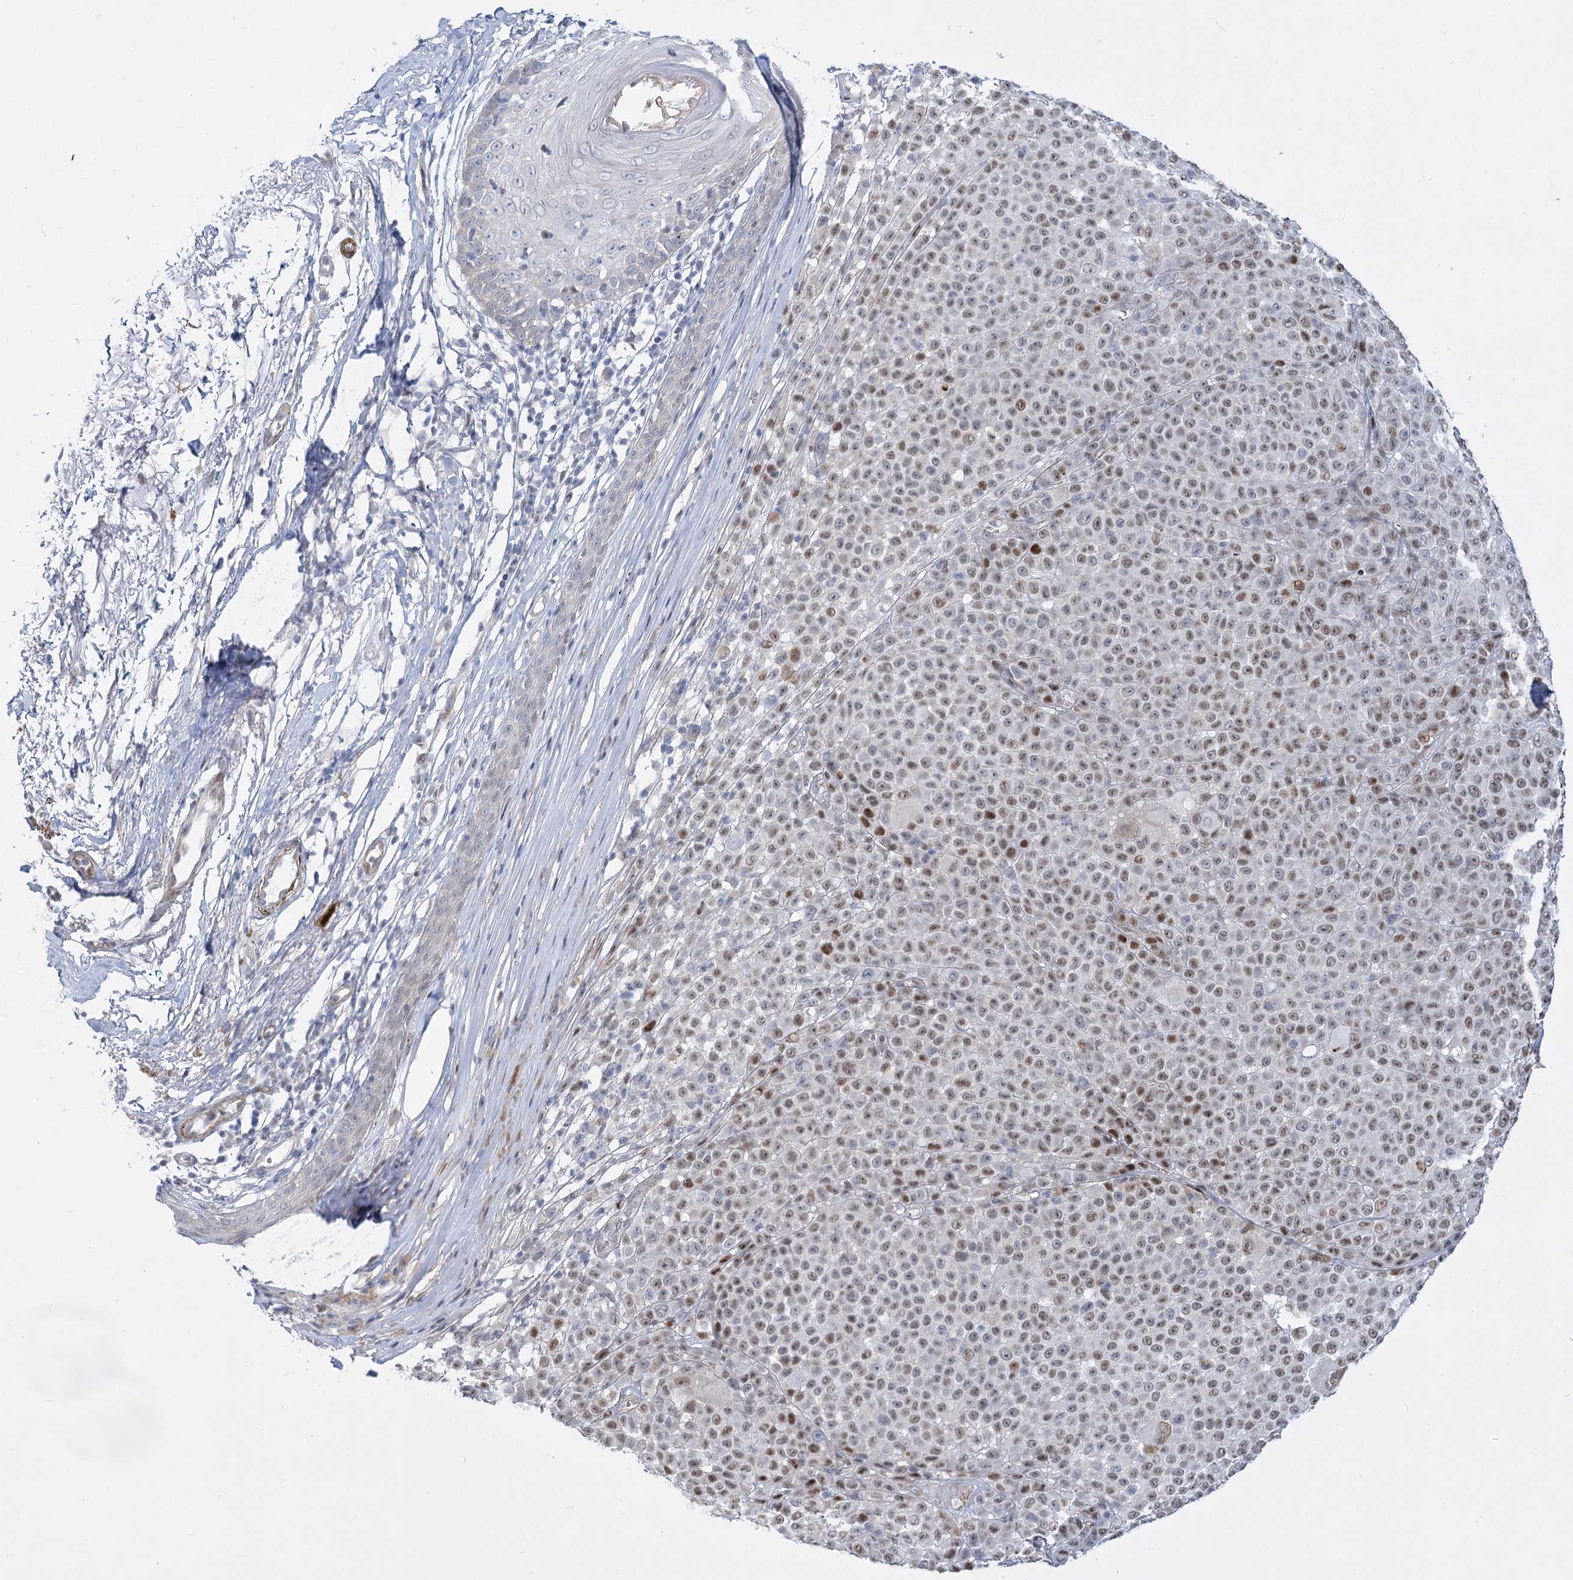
{"staining": {"intensity": "moderate", "quantity": ">75%", "location": "nuclear"}, "tissue": "melanoma", "cell_type": "Tumor cells", "image_type": "cancer", "snomed": [{"axis": "morphology", "description": "Malignant melanoma, NOS"}, {"axis": "topography", "description": "Skin"}], "caption": "Melanoma stained with DAB (3,3'-diaminobenzidine) immunohistochemistry reveals medium levels of moderate nuclear staining in approximately >75% of tumor cells.", "gene": "ARSI", "patient": {"sex": "female", "age": 94}}